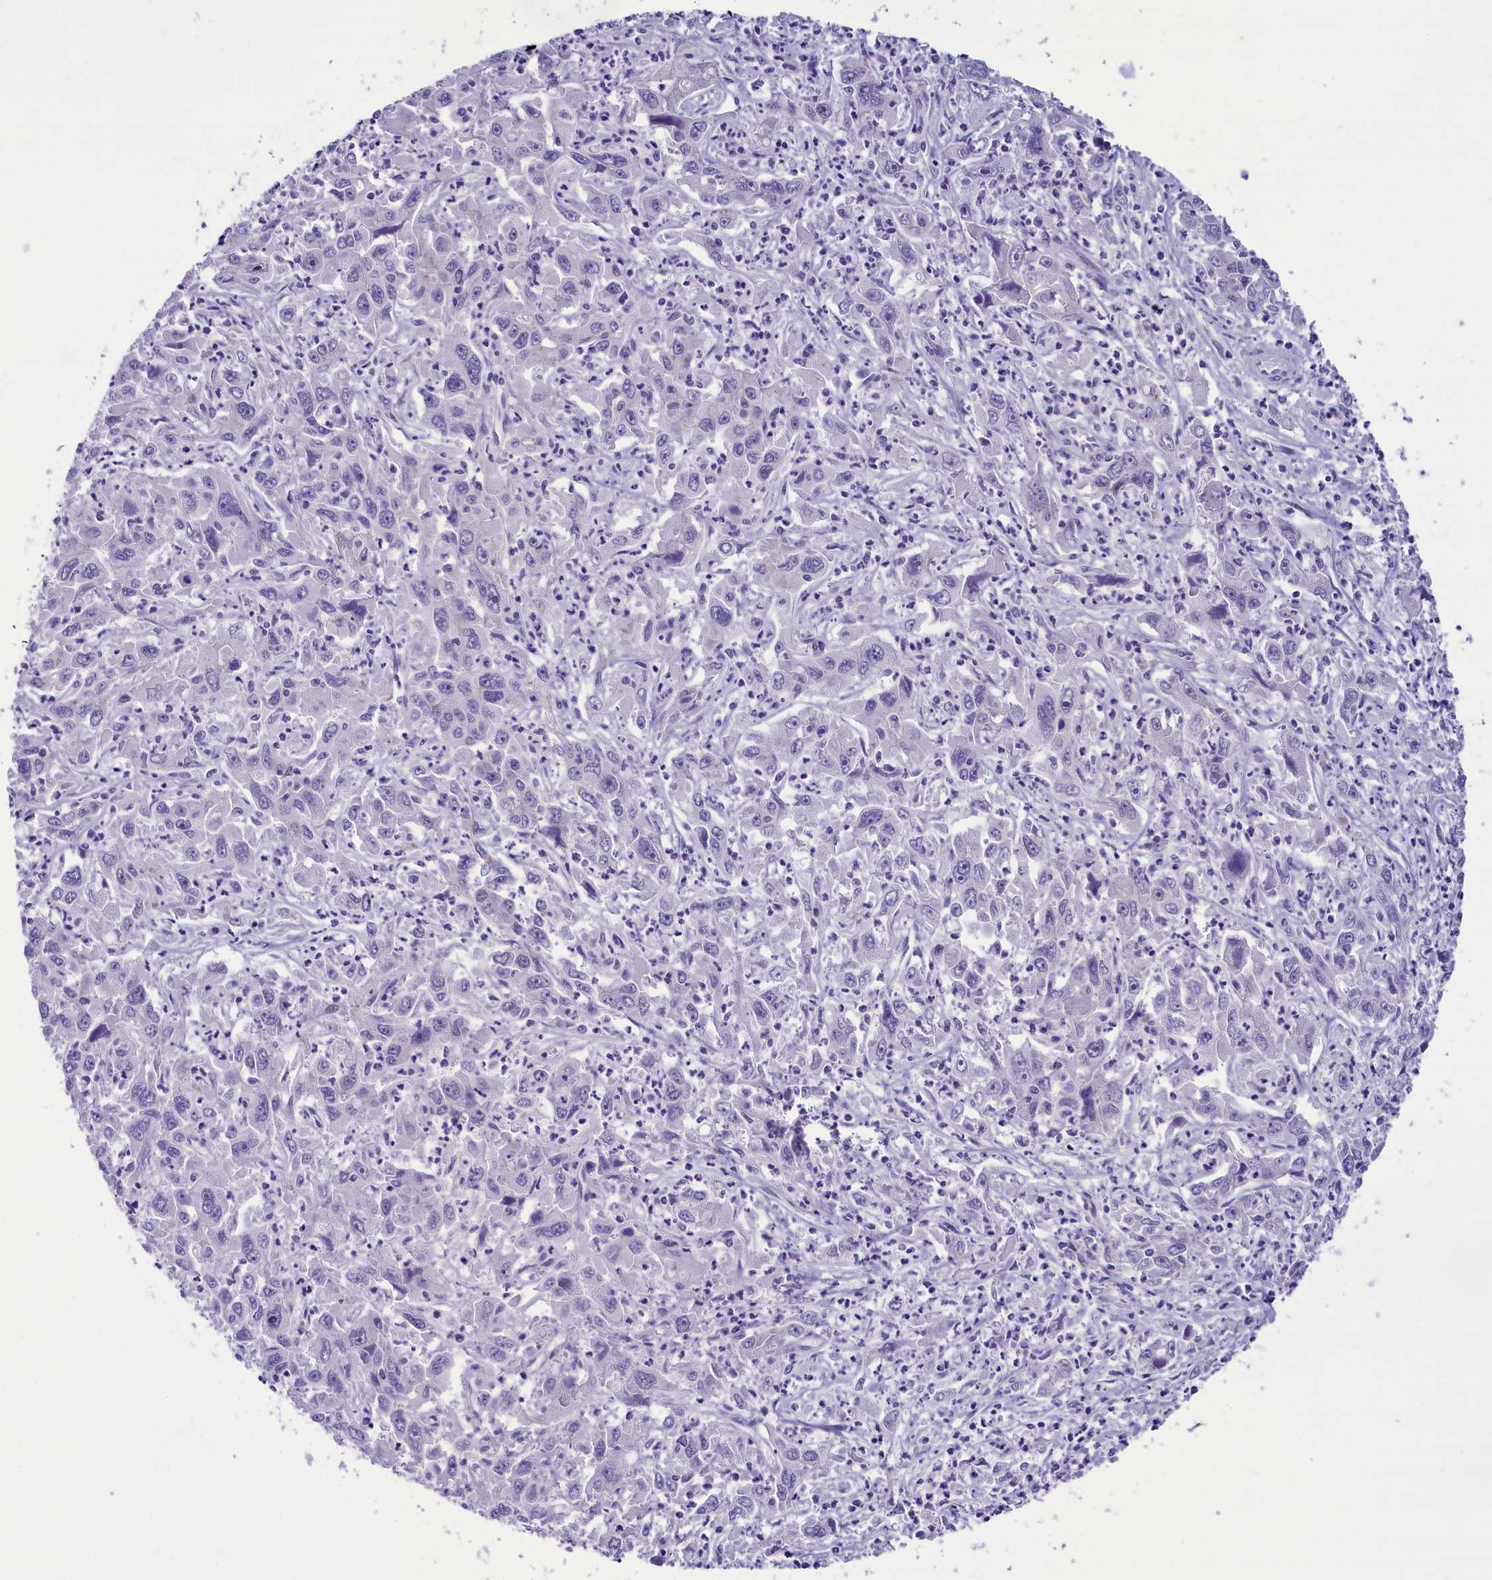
{"staining": {"intensity": "negative", "quantity": "none", "location": "none"}, "tissue": "liver cancer", "cell_type": "Tumor cells", "image_type": "cancer", "snomed": [{"axis": "morphology", "description": "Carcinoma, Hepatocellular, NOS"}, {"axis": "topography", "description": "Liver"}], "caption": "Tumor cells show no significant expression in hepatocellular carcinoma (liver).", "gene": "PRR15", "patient": {"sex": "male", "age": 63}}